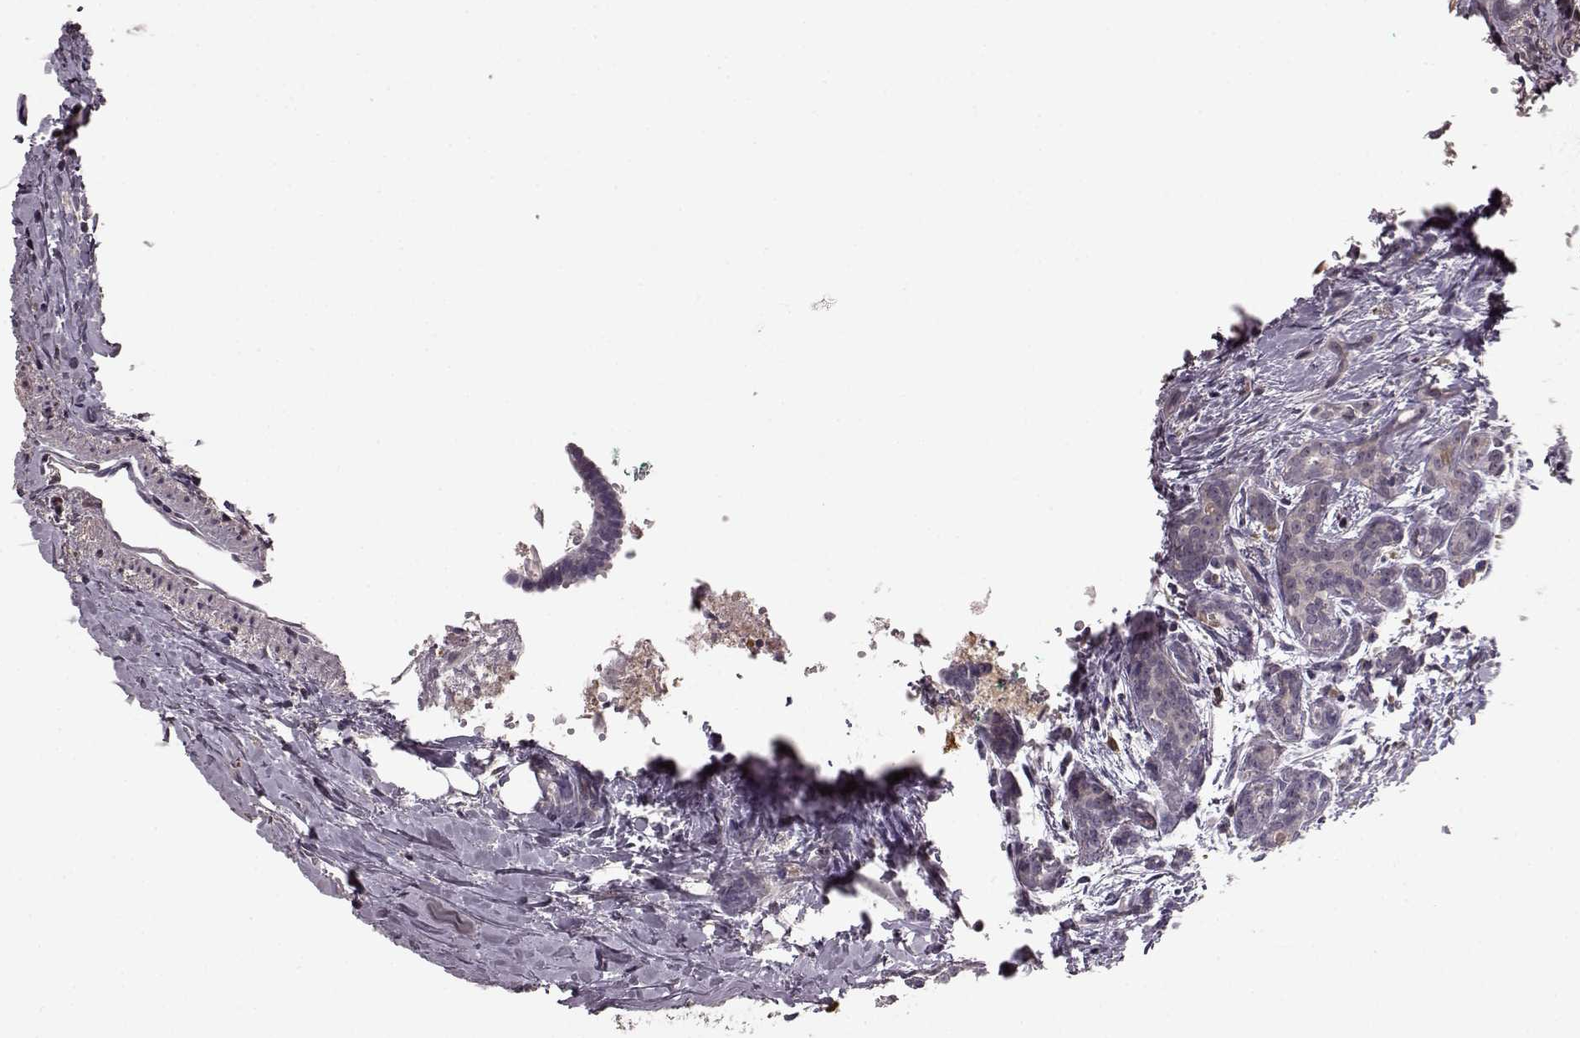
{"staining": {"intensity": "negative", "quantity": "none", "location": "none"}, "tissue": "breast cancer", "cell_type": "Tumor cells", "image_type": "cancer", "snomed": [{"axis": "morphology", "description": "Intraductal carcinoma, in situ"}, {"axis": "morphology", "description": "Duct carcinoma"}, {"axis": "morphology", "description": "Lobular carcinoma, in situ"}, {"axis": "topography", "description": "Breast"}], "caption": "Tumor cells show no significant positivity in intraductal carcinoma (breast). The staining is performed using DAB (3,3'-diaminobenzidine) brown chromogen with nuclei counter-stained in using hematoxylin.", "gene": "NRL", "patient": {"sex": "female", "age": 44}}